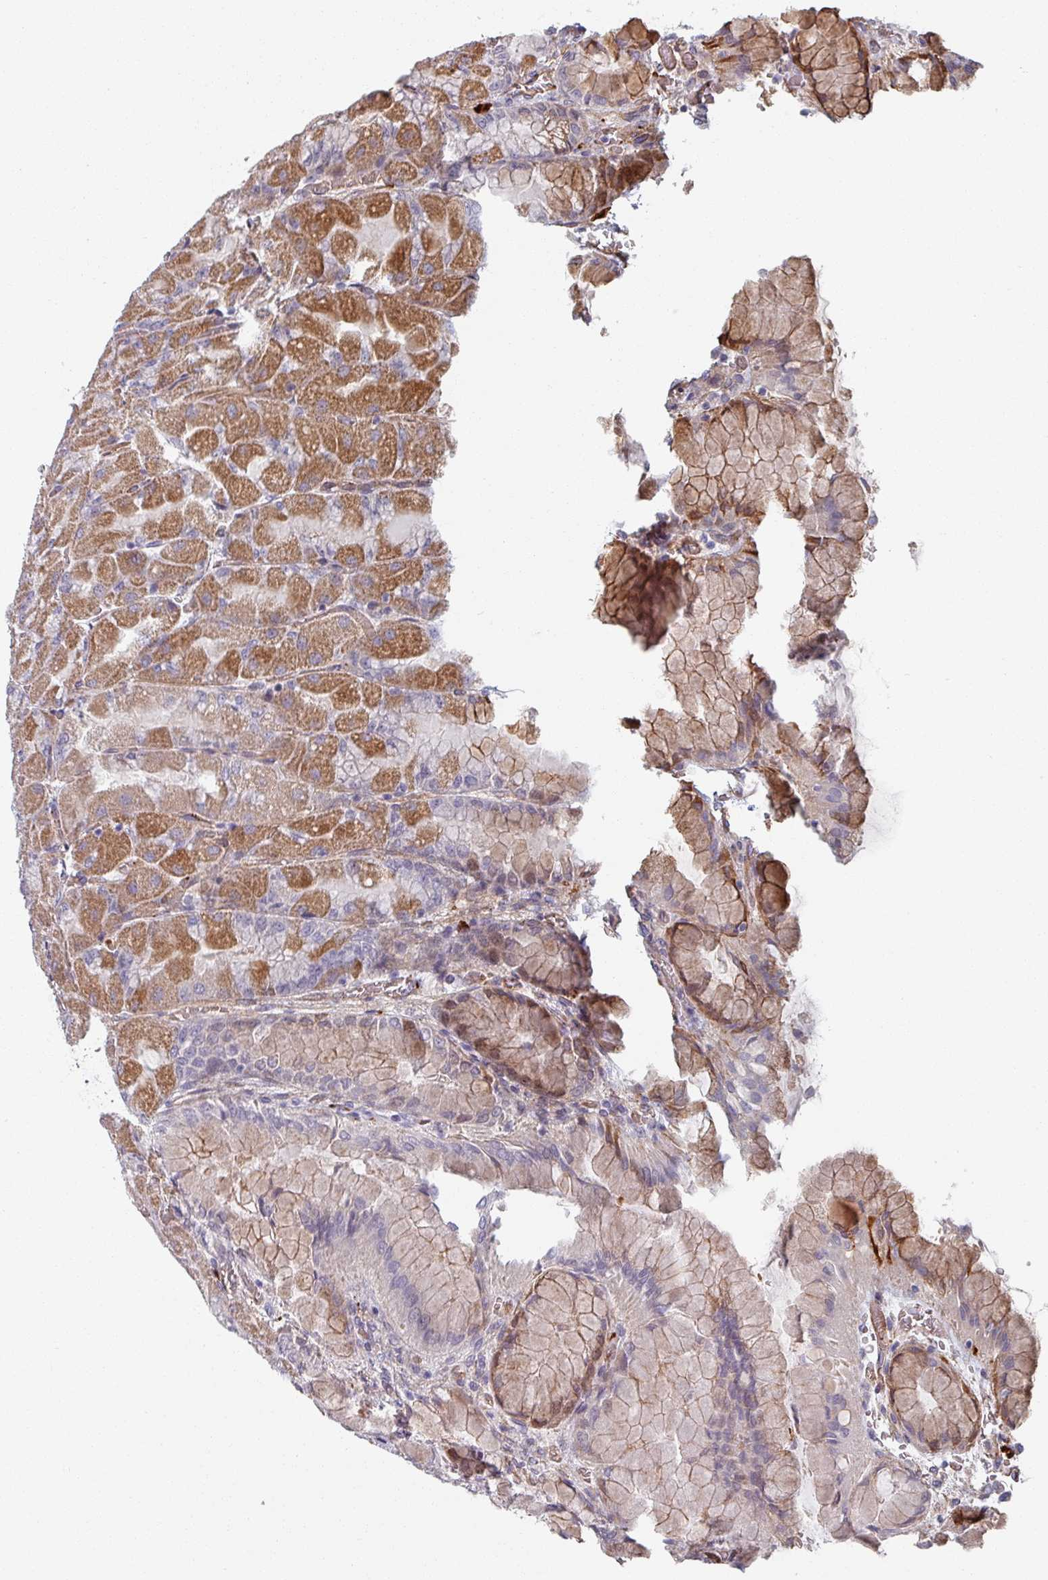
{"staining": {"intensity": "moderate", "quantity": "25%-75%", "location": "cytoplasmic/membranous"}, "tissue": "stomach", "cell_type": "Glandular cells", "image_type": "normal", "snomed": [{"axis": "morphology", "description": "Normal tissue, NOS"}, {"axis": "topography", "description": "Stomach"}], "caption": "The immunohistochemical stain labels moderate cytoplasmic/membranous expression in glandular cells of benign stomach.", "gene": "C4BPB", "patient": {"sex": "female", "age": 61}}